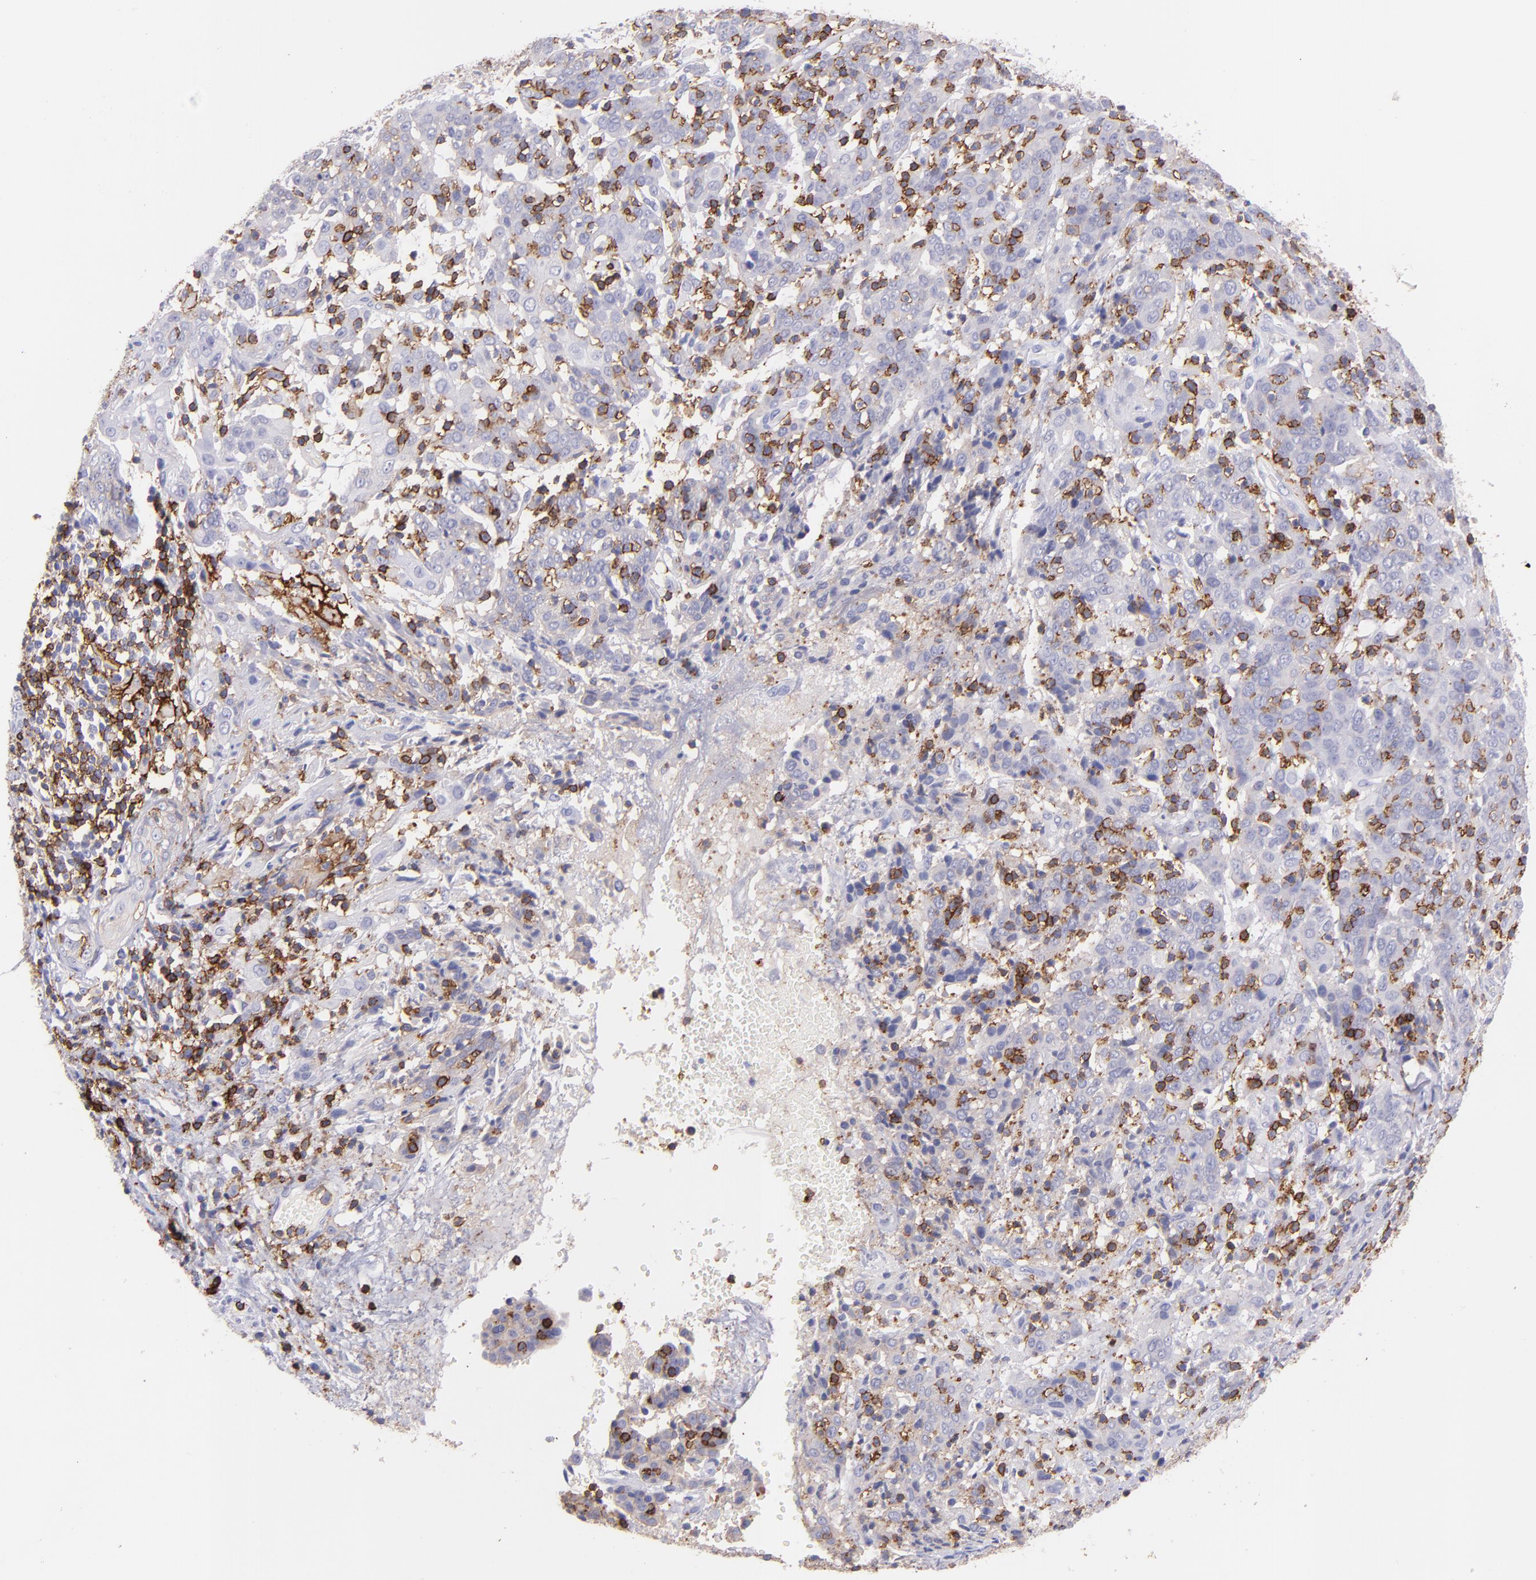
{"staining": {"intensity": "negative", "quantity": "none", "location": "none"}, "tissue": "cervical cancer", "cell_type": "Tumor cells", "image_type": "cancer", "snomed": [{"axis": "morphology", "description": "Normal tissue, NOS"}, {"axis": "morphology", "description": "Squamous cell carcinoma, NOS"}, {"axis": "topography", "description": "Cervix"}], "caption": "There is no significant positivity in tumor cells of cervical cancer. (Stains: DAB (3,3'-diaminobenzidine) immunohistochemistry with hematoxylin counter stain, Microscopy: brightfield microscopy at high magnification).", "gene": "SPN", "patient": {"sex": "female", "age": 67}}